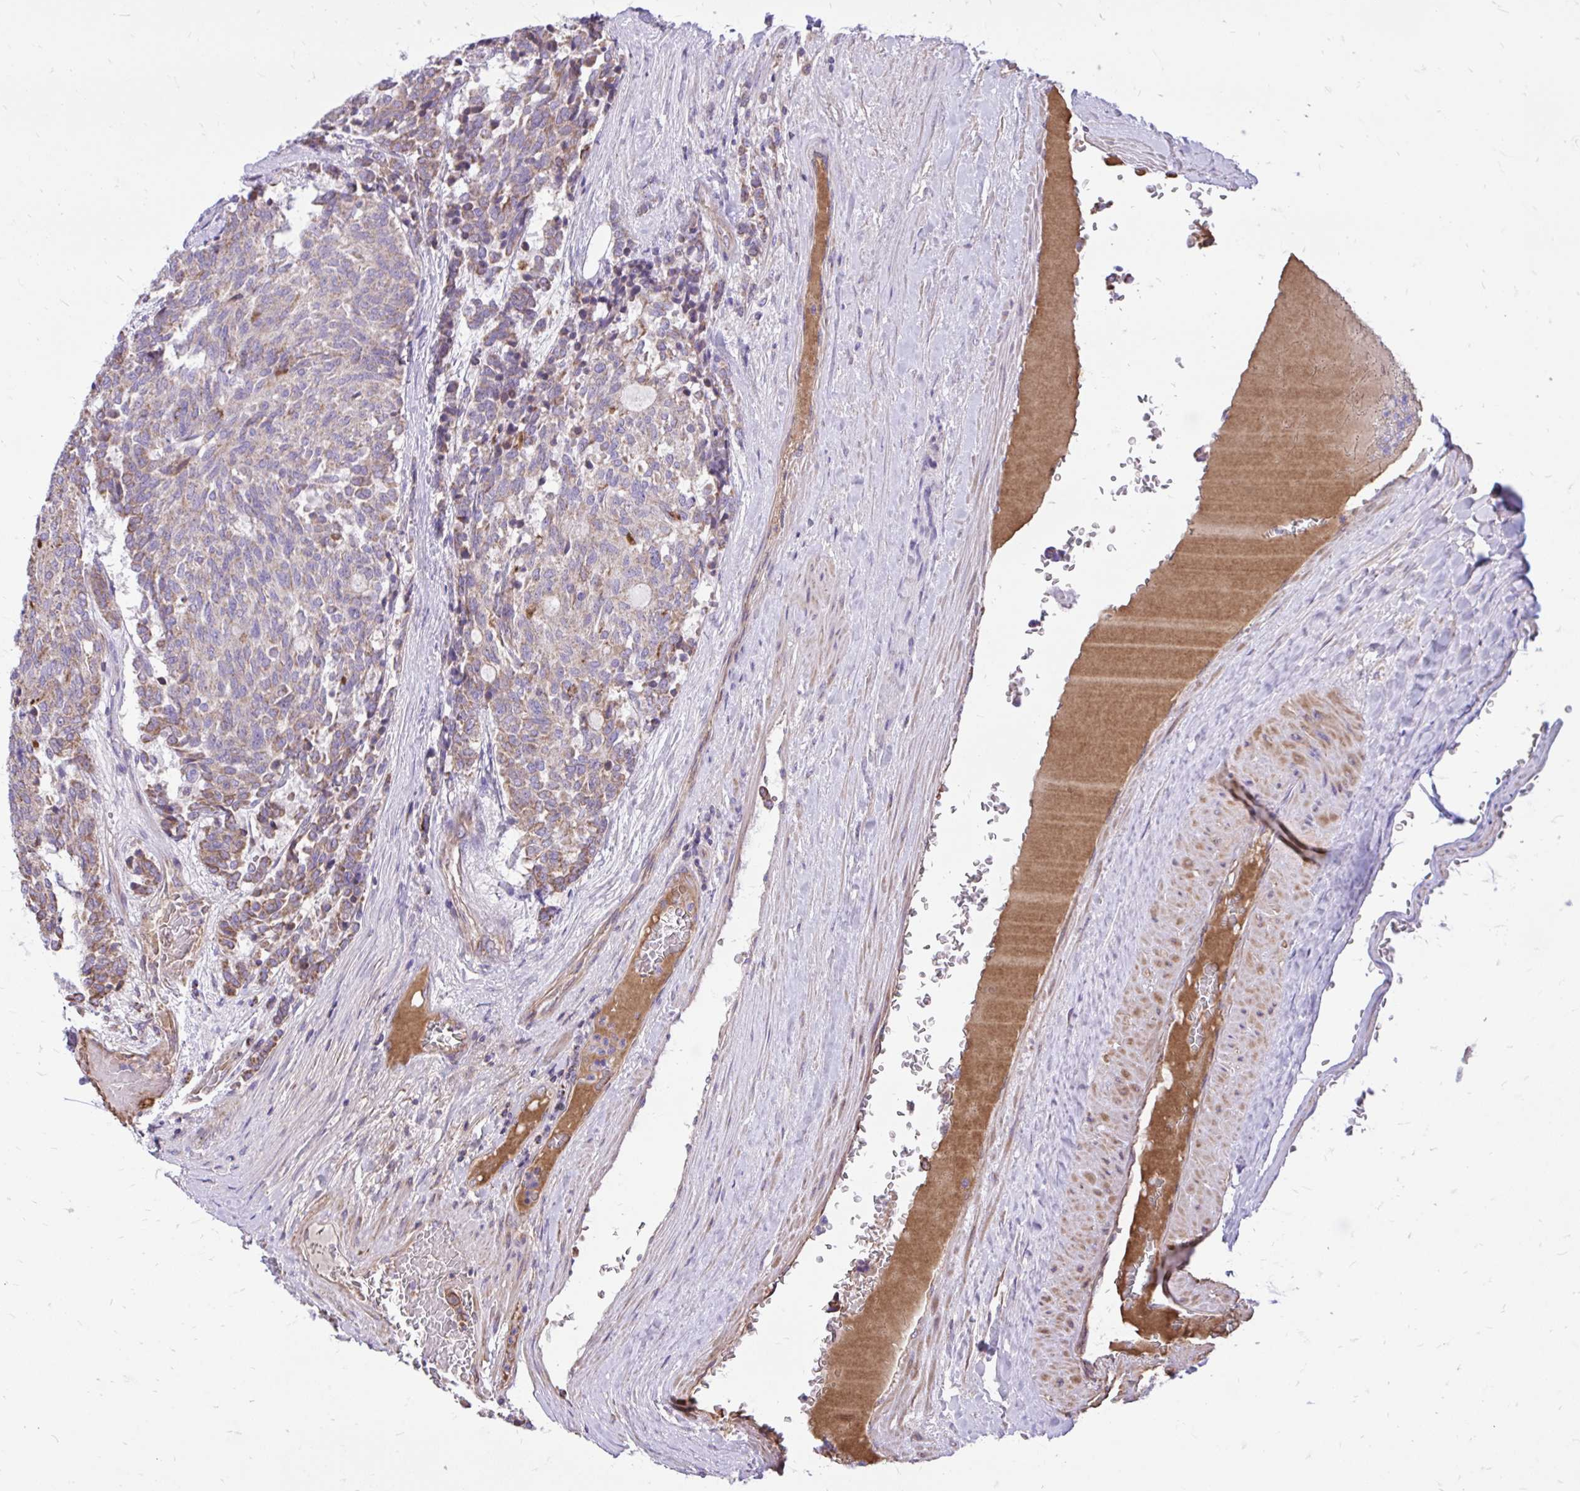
{"staining": {"intensity": "weak", "quantity": "<25%", "location": "cytoplasmic/membranous"}, "tissue": "carcinoid", "cell_type": "Tumor cells", "image_type": "cancer", "snomed": [{"axis": "morphology", "description": "Carcinoid, malignant, NOS"}, {"axis": "topography", "description": "Pancreas"}], "caption": "An IHC micrograph of carcinoid is shown. There is no staining in tumor cells of carcinoid.", "gene": "ATP13A2", "patient": {"sex": "female", "age": 54}}